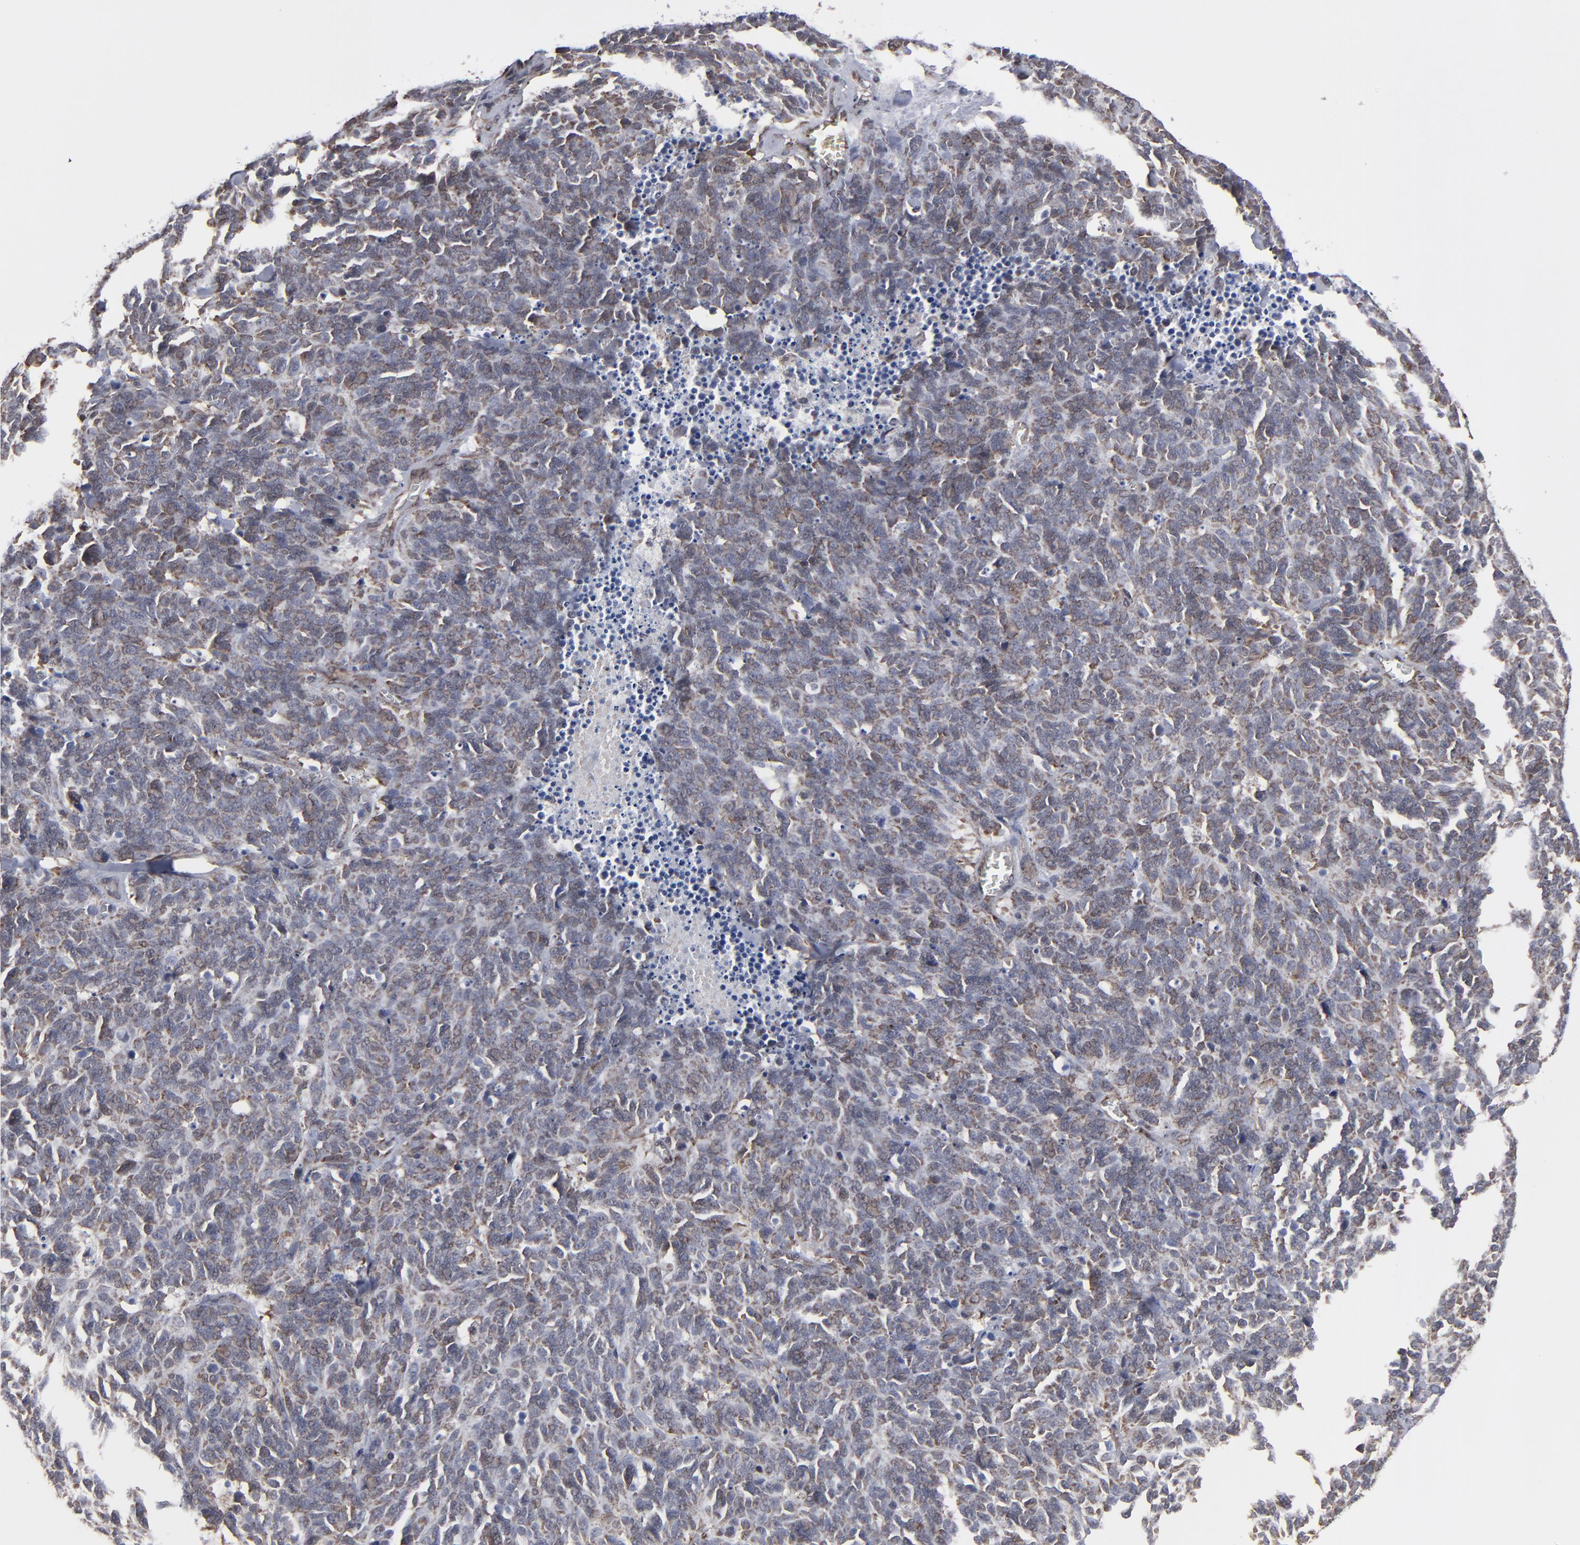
{"staining": {"intensity": "weak", "quantity": "25%-75%", "location": "cytoplasmic/membranous"}, "tissue": "lung cancer", "cell_type": "Tumor cells", "image_type": "cancer", "snomed": [{"axis": "morphology", "description": "Neoplasm, malignant, NOS"}, {"axis": "topography", "description": "Lung"}], "caption": "A micrograph of lung cancer (malignant neoplasm) stained for a protein exhibits weak cytoplasmic/membranous brown staining in tumor cells.", "gene": "KIAA2026", "patient": {"sex": "female", "age": 58}}